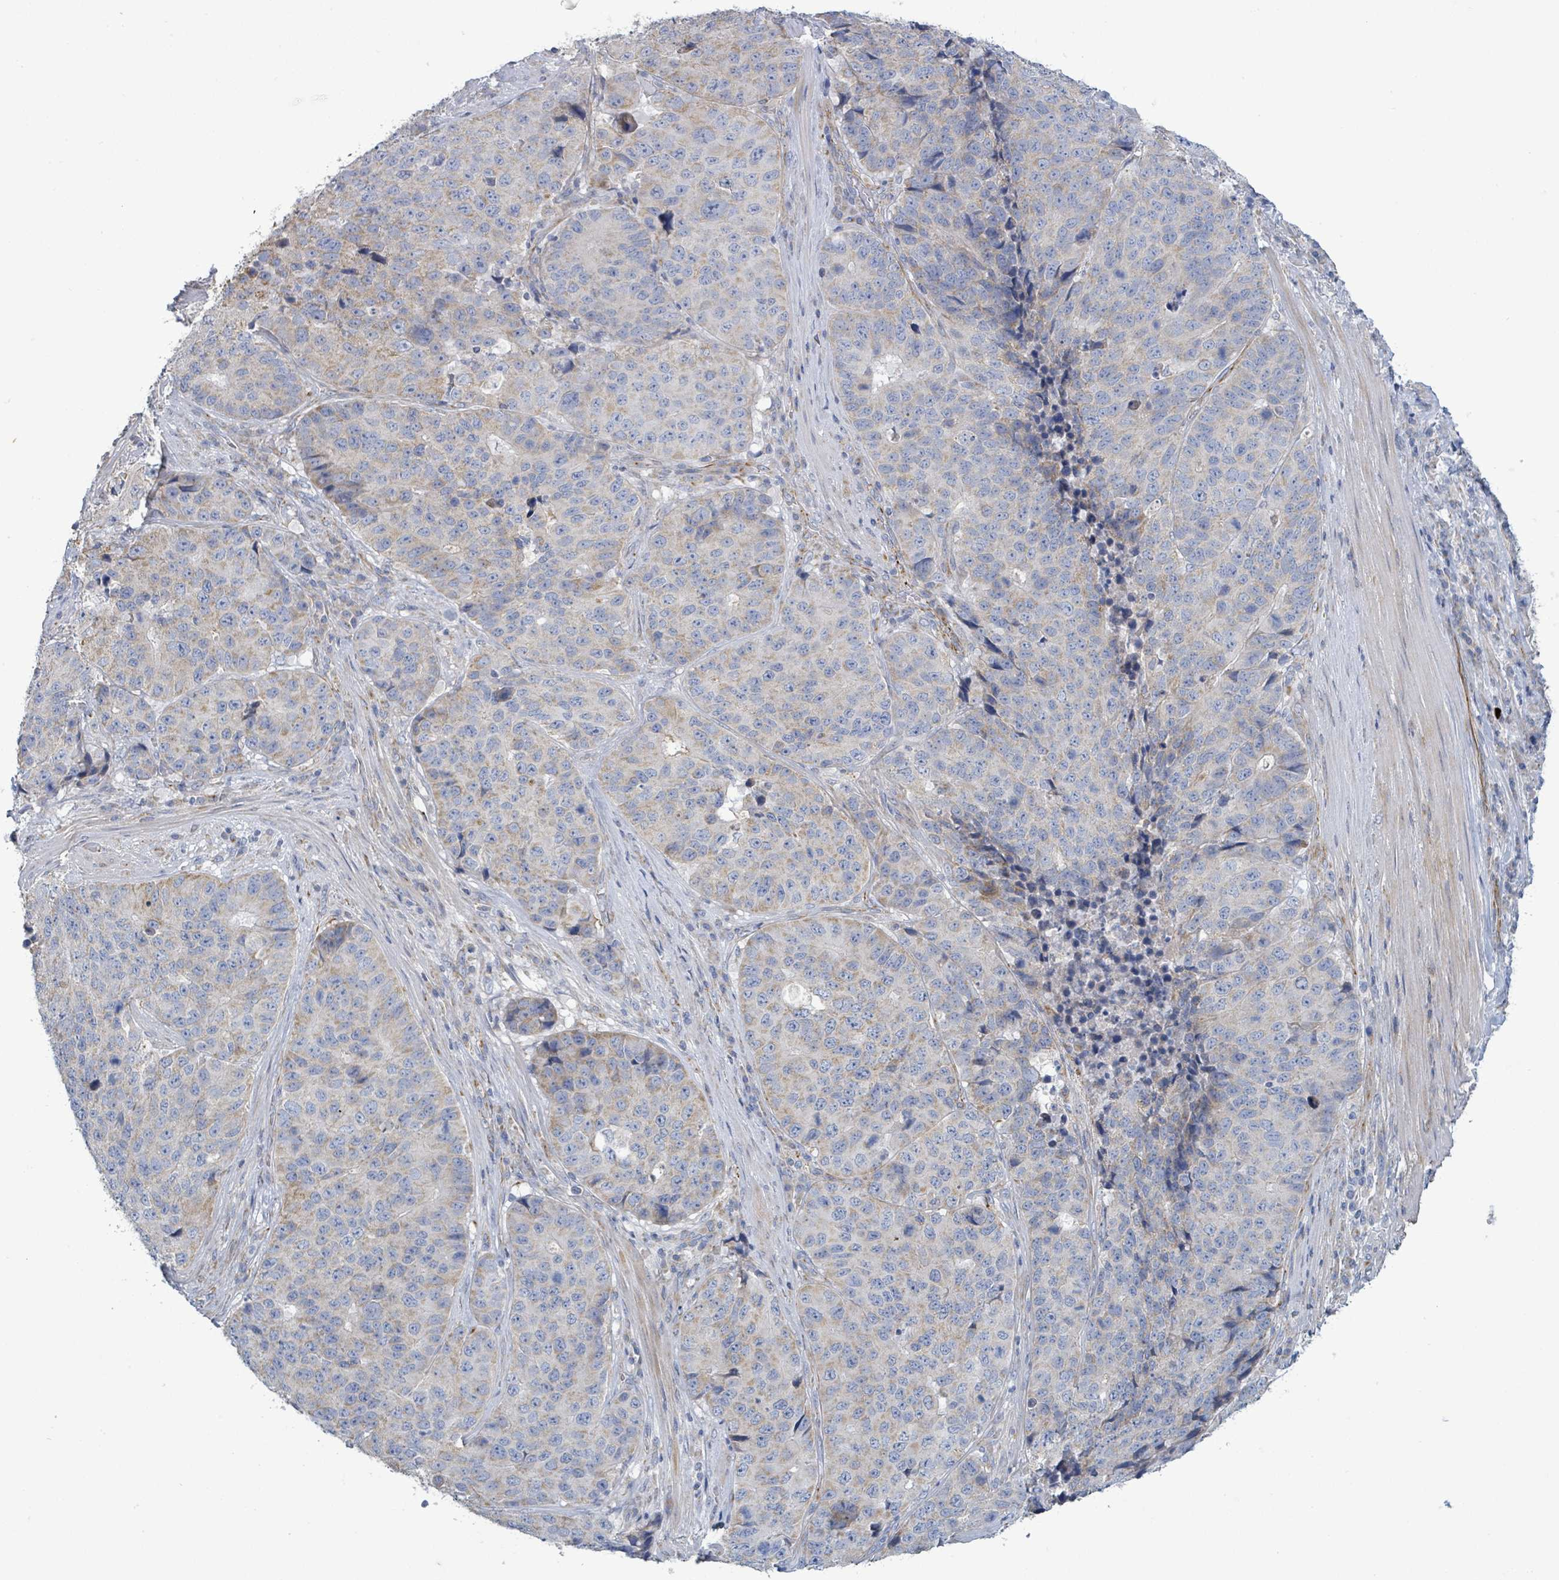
{"staining": {"intensity": "weak", "quantity": "25%-75%", "location": "cytoplasmic/membranous"}, "tissue": "stomach cancer", "cell_type": "Tumor cells", "image_type": "cancer", "snomed": [{"axis": "morphology", "description": "Adenocarcinoma, NOS"}, {"axis": "topography", "description": "Stomach"}], "caption": "This is an image of immunohistochemistry (IHC) staining of stomach cancer, which shows weak positivity in the cytoplasmic/membranous of tumor cells.", "gene": "ALG12", "patient": {"sex": "male", "age": 71}}